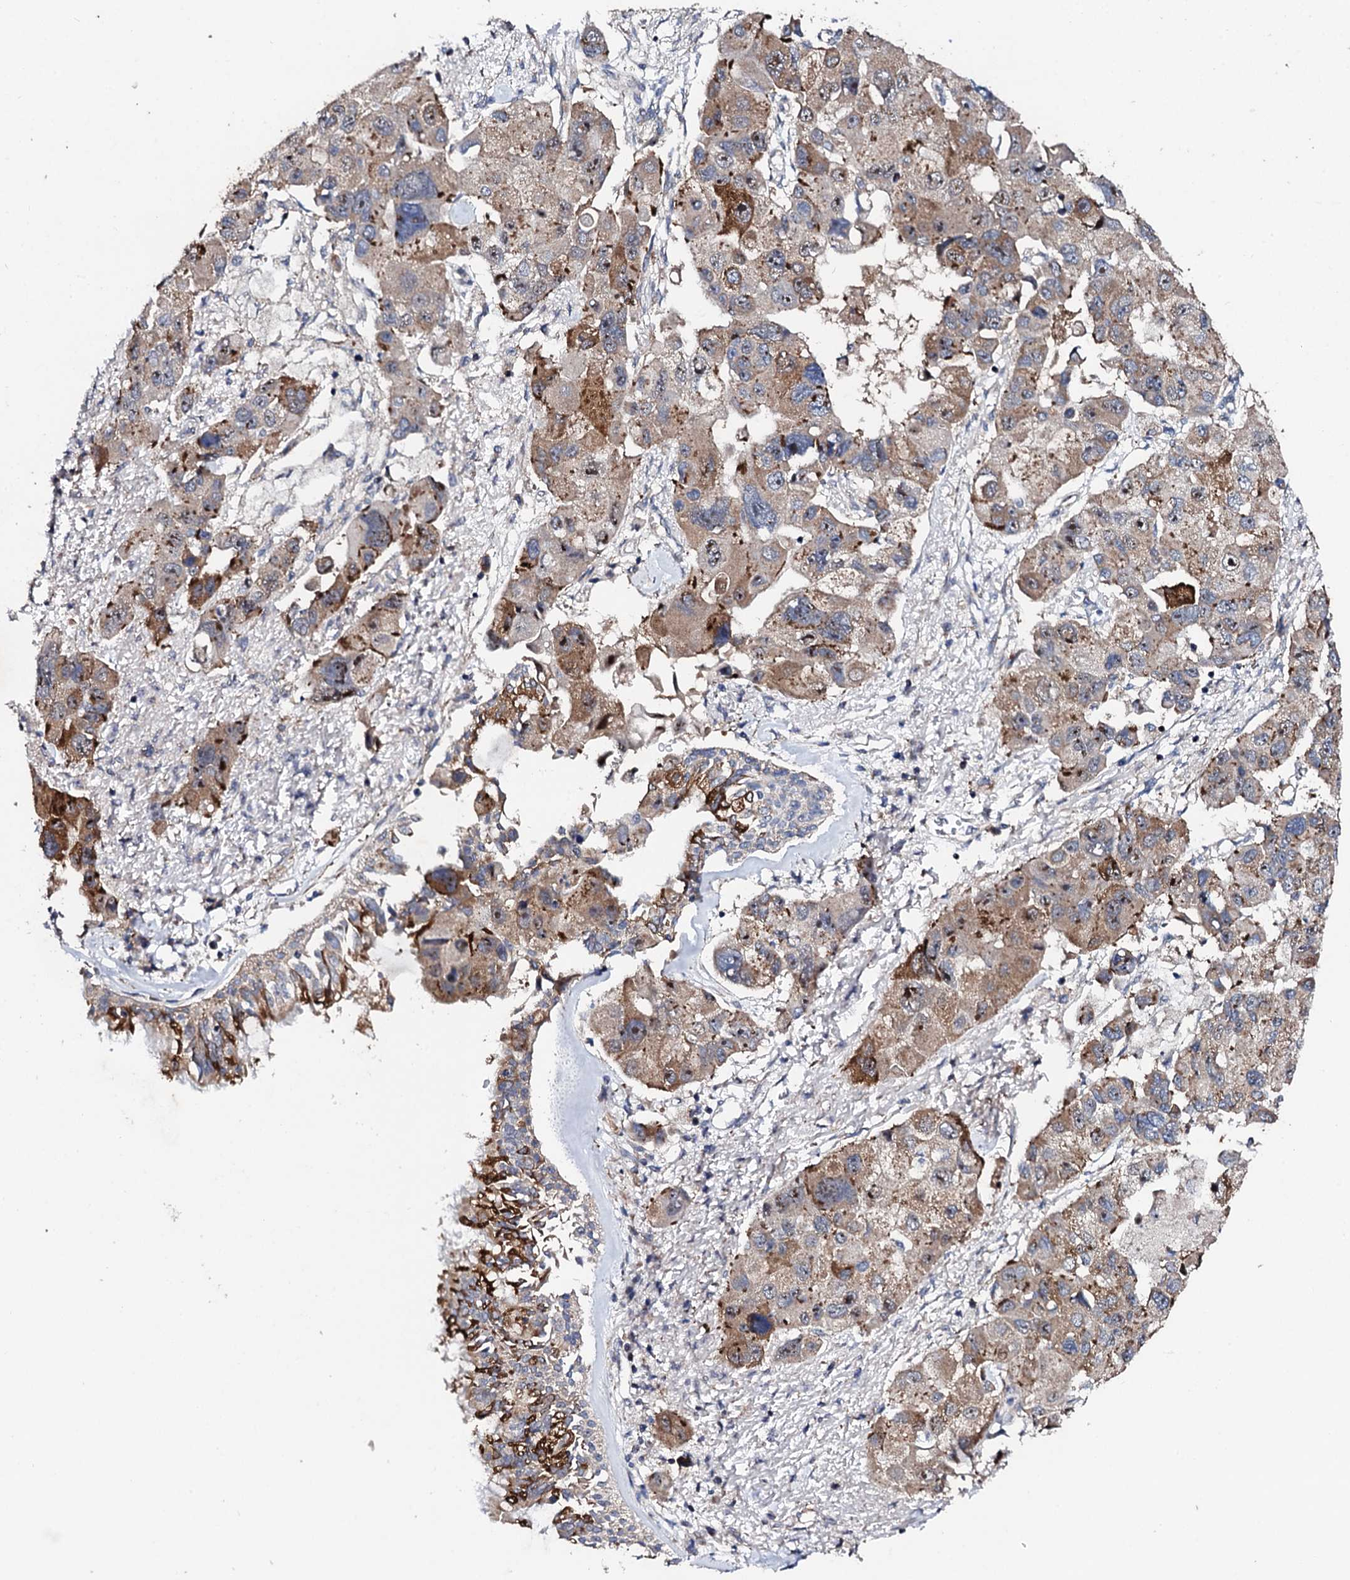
{"staining": {"intensity": "moderate", "quantity": "25%-75%", "location": "cytoplasmic/membranous,nuclear"}, "tissue": "lung cancer", "cell_type": "Tumor cells", "image_type": "cancer", "snomed": [{"axis": "morphology", "description": "Adenocarcinoma, NOS"}, {"axis": "topography", "description": "Lung"}], "caption": "Immunohistochemical staining of human lung adenocarcinoma demonstrates medium levels of moderate cytoplasmic/membranous and nuclear protein expression in approximately 25%-75% of tumor cells.", "gene": "GTPBP4", "patient": {"sex": "female", "age": 54}}